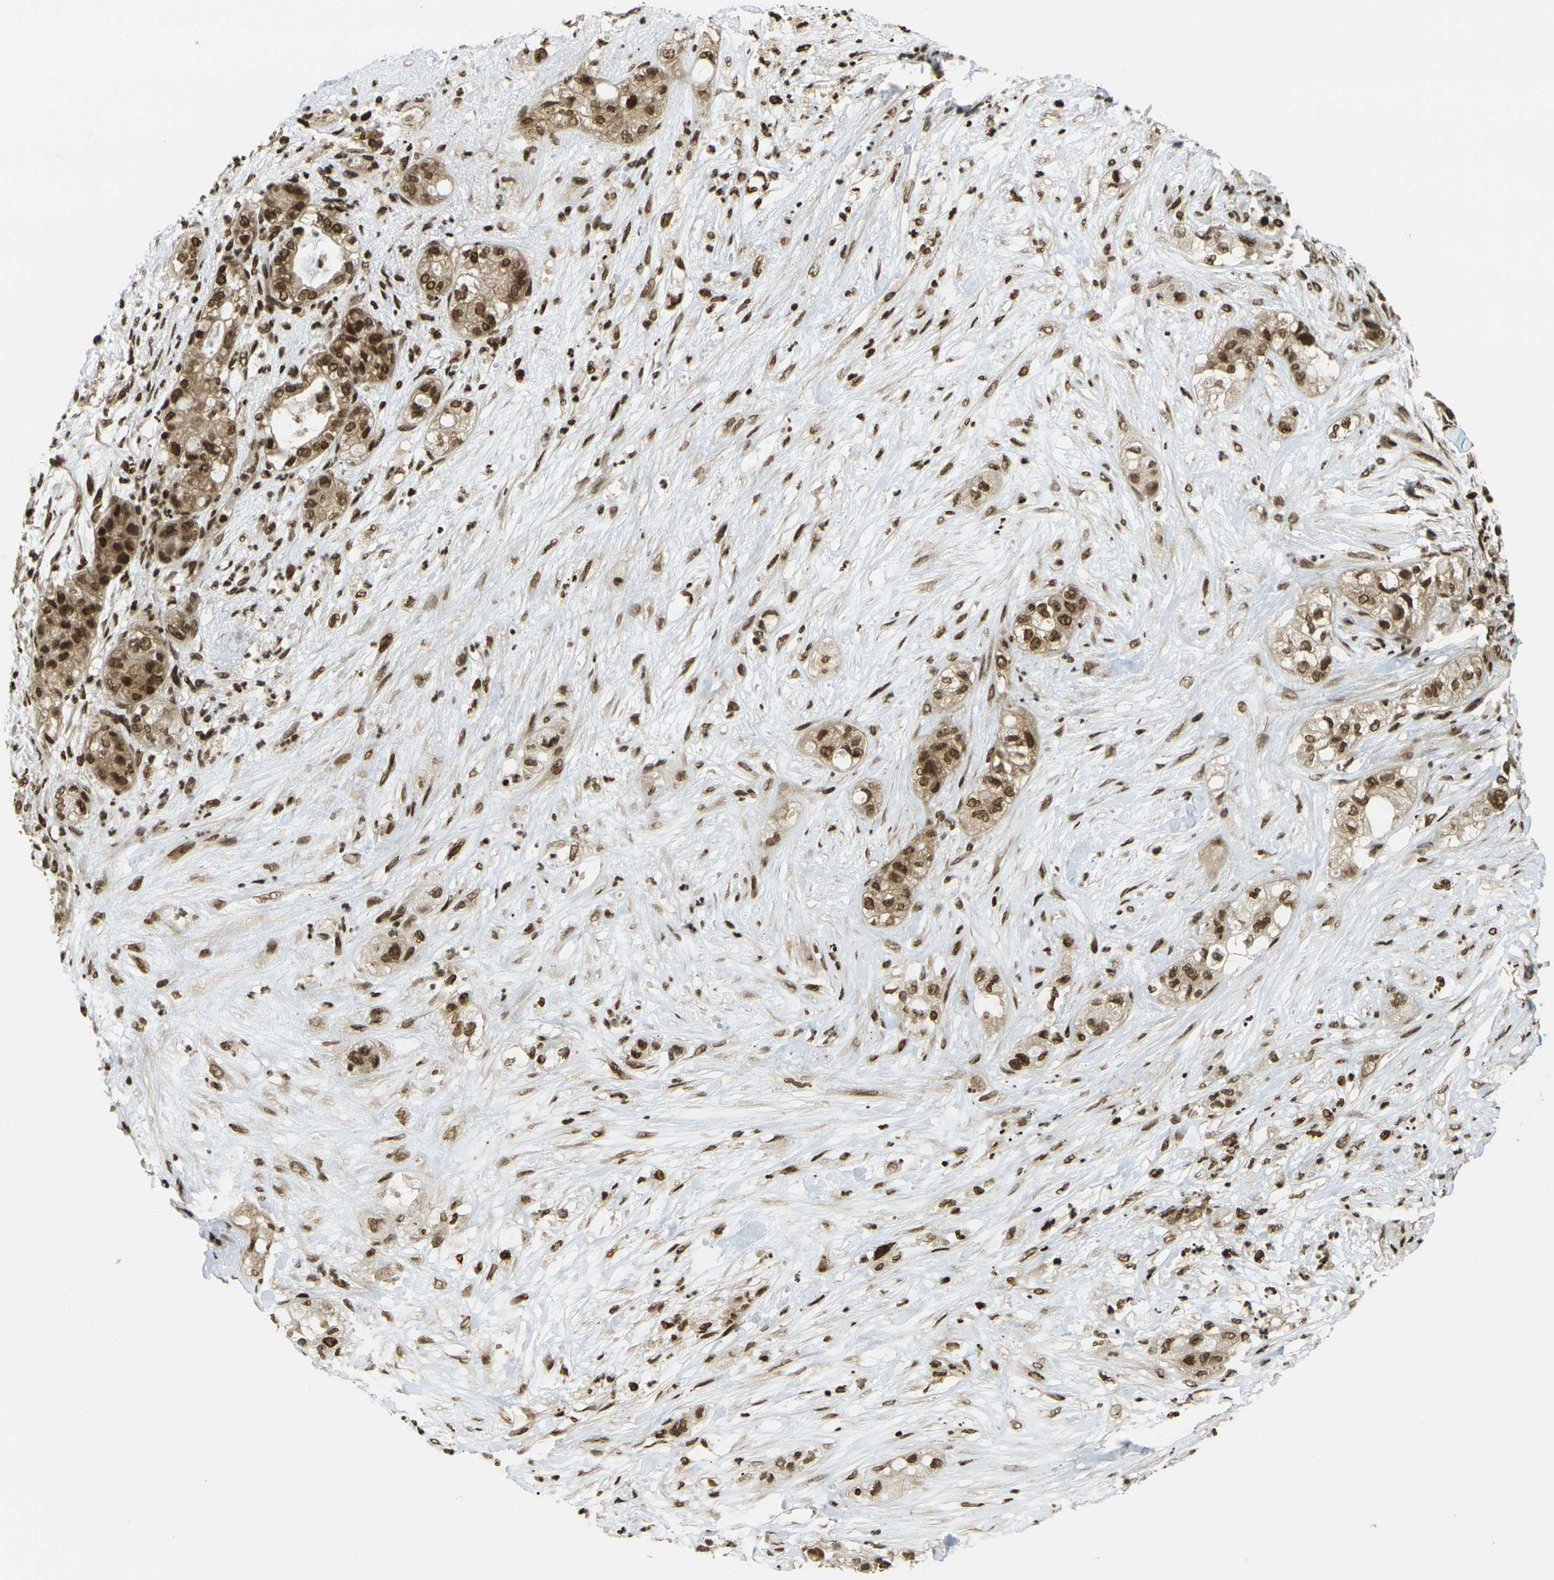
{"staining": {"intensity": "moderate", "quantity": ">75%", "location": "cytoplasmic/membranous,nuclear"}, "tissue": "pancreatic cancer", "cell_type": "Tumor cells", "image_type": "cancer", "snomed": [{"axis": "morphology", "description": "Adenocarcinoma, NOS"}, {"axis": "topography", "description": "Pancreas"}], "caption": "Immunohistochemistry (IHC) micrograph of human adenocarcinoma (pancreatic) stained for a protein (brown), which displays medium levels of moderate cytoplasmic/membranous and nuclear staining in about >75% of tumor cells.", "gene": "RUVBL2", "patient": {"sex": "female", "age": 78}}